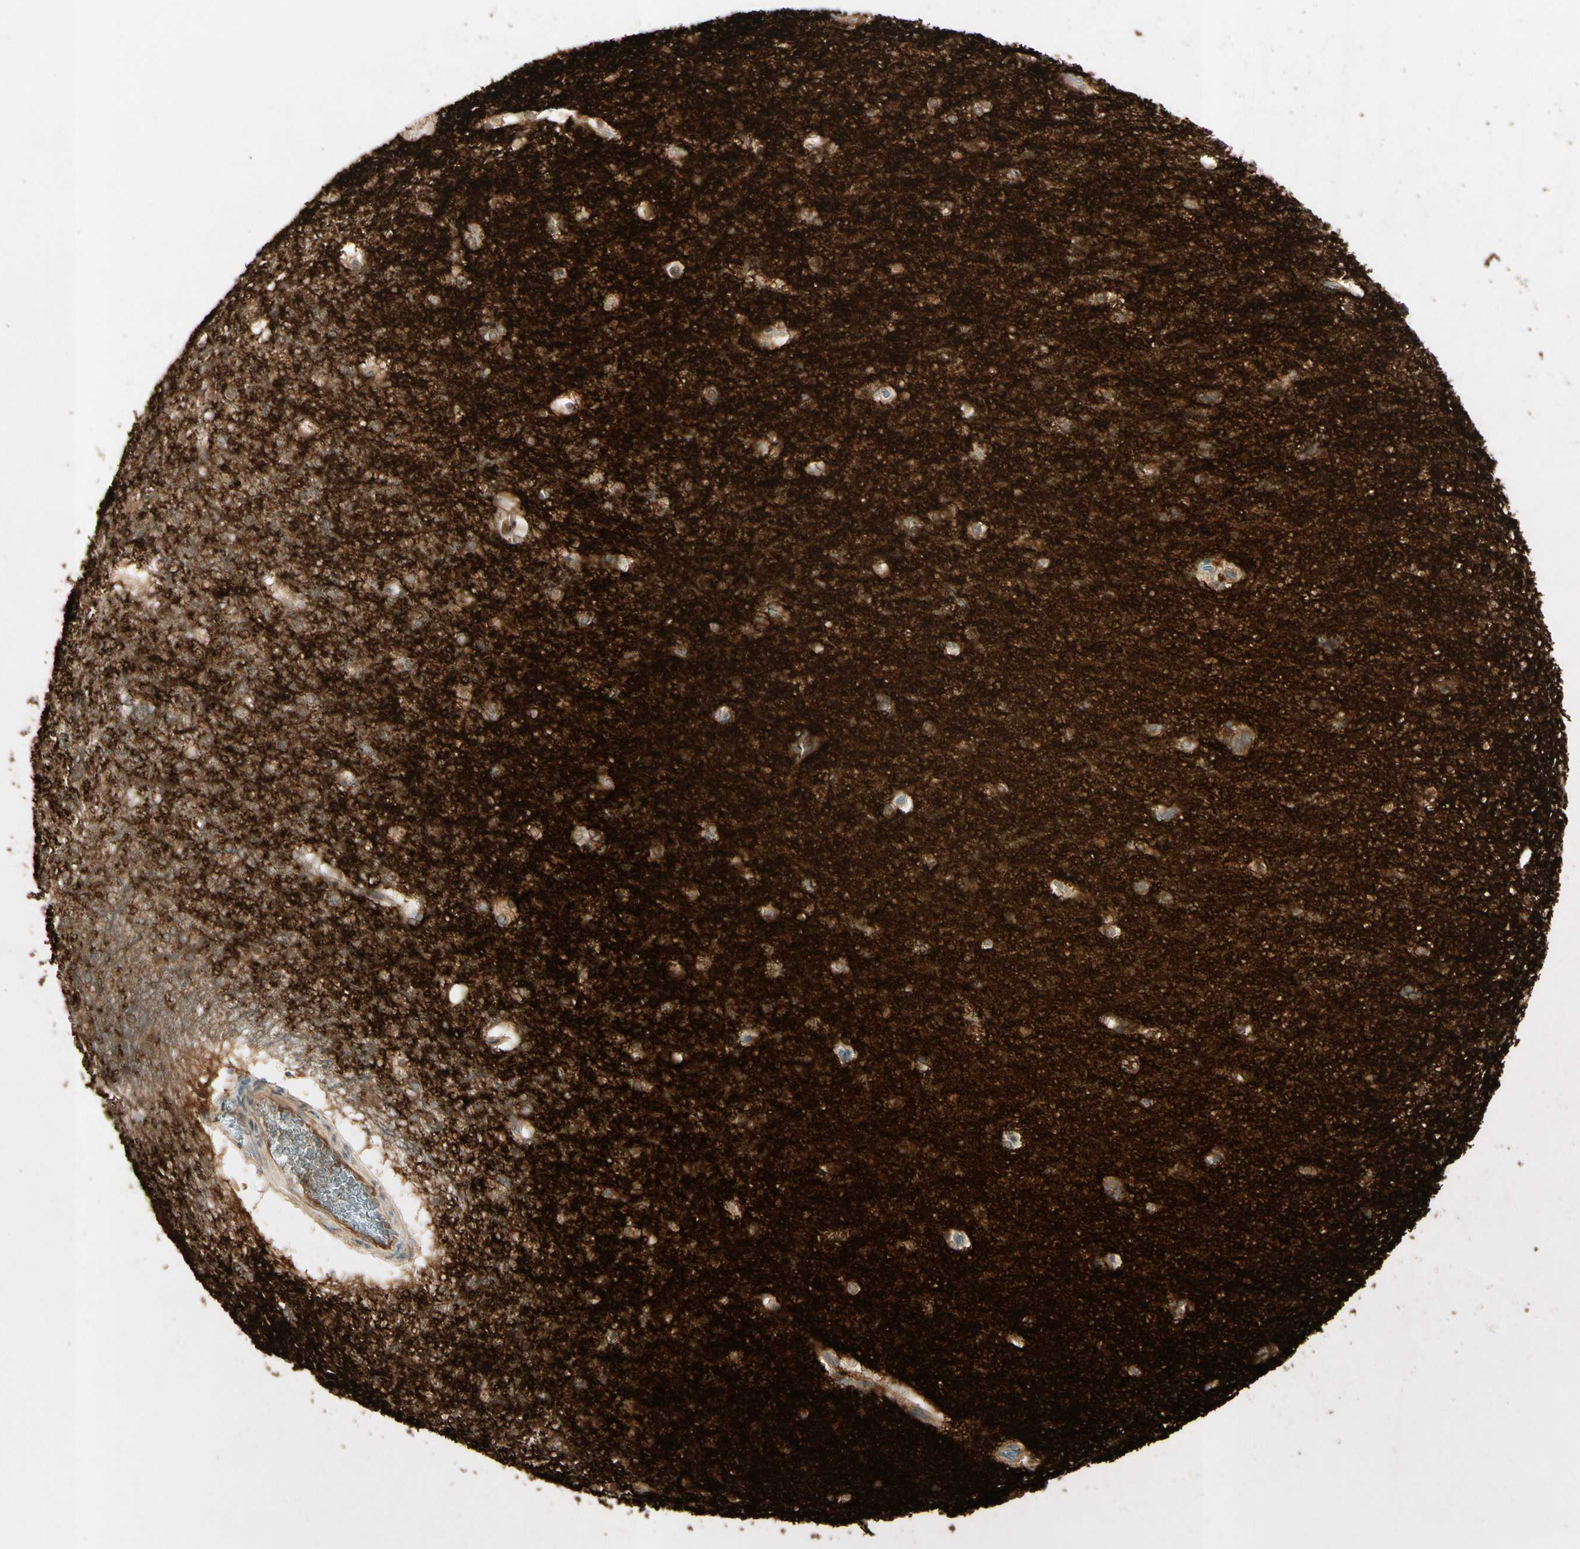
{"staining": {"intensity": "moderate", "quantity": ">75%", "location": "cytoplasmic/membranous"}, "tissue": "hippocampus", "cell_type": "Glial cells", "image_type": "normal", "snomed": [{"axis": "morphology", "description": "Normal tissue, NOS"}, {"axis": "topography", "description": "Hippocampus"}], "caption": "Protein expression analysis of normal hippocampus demonstrates moderate cytoplasmic/membranous expression in about >75% of glial cells.", "gene": "ICAM5", "patient": {"sex": "female", "age": 19}}